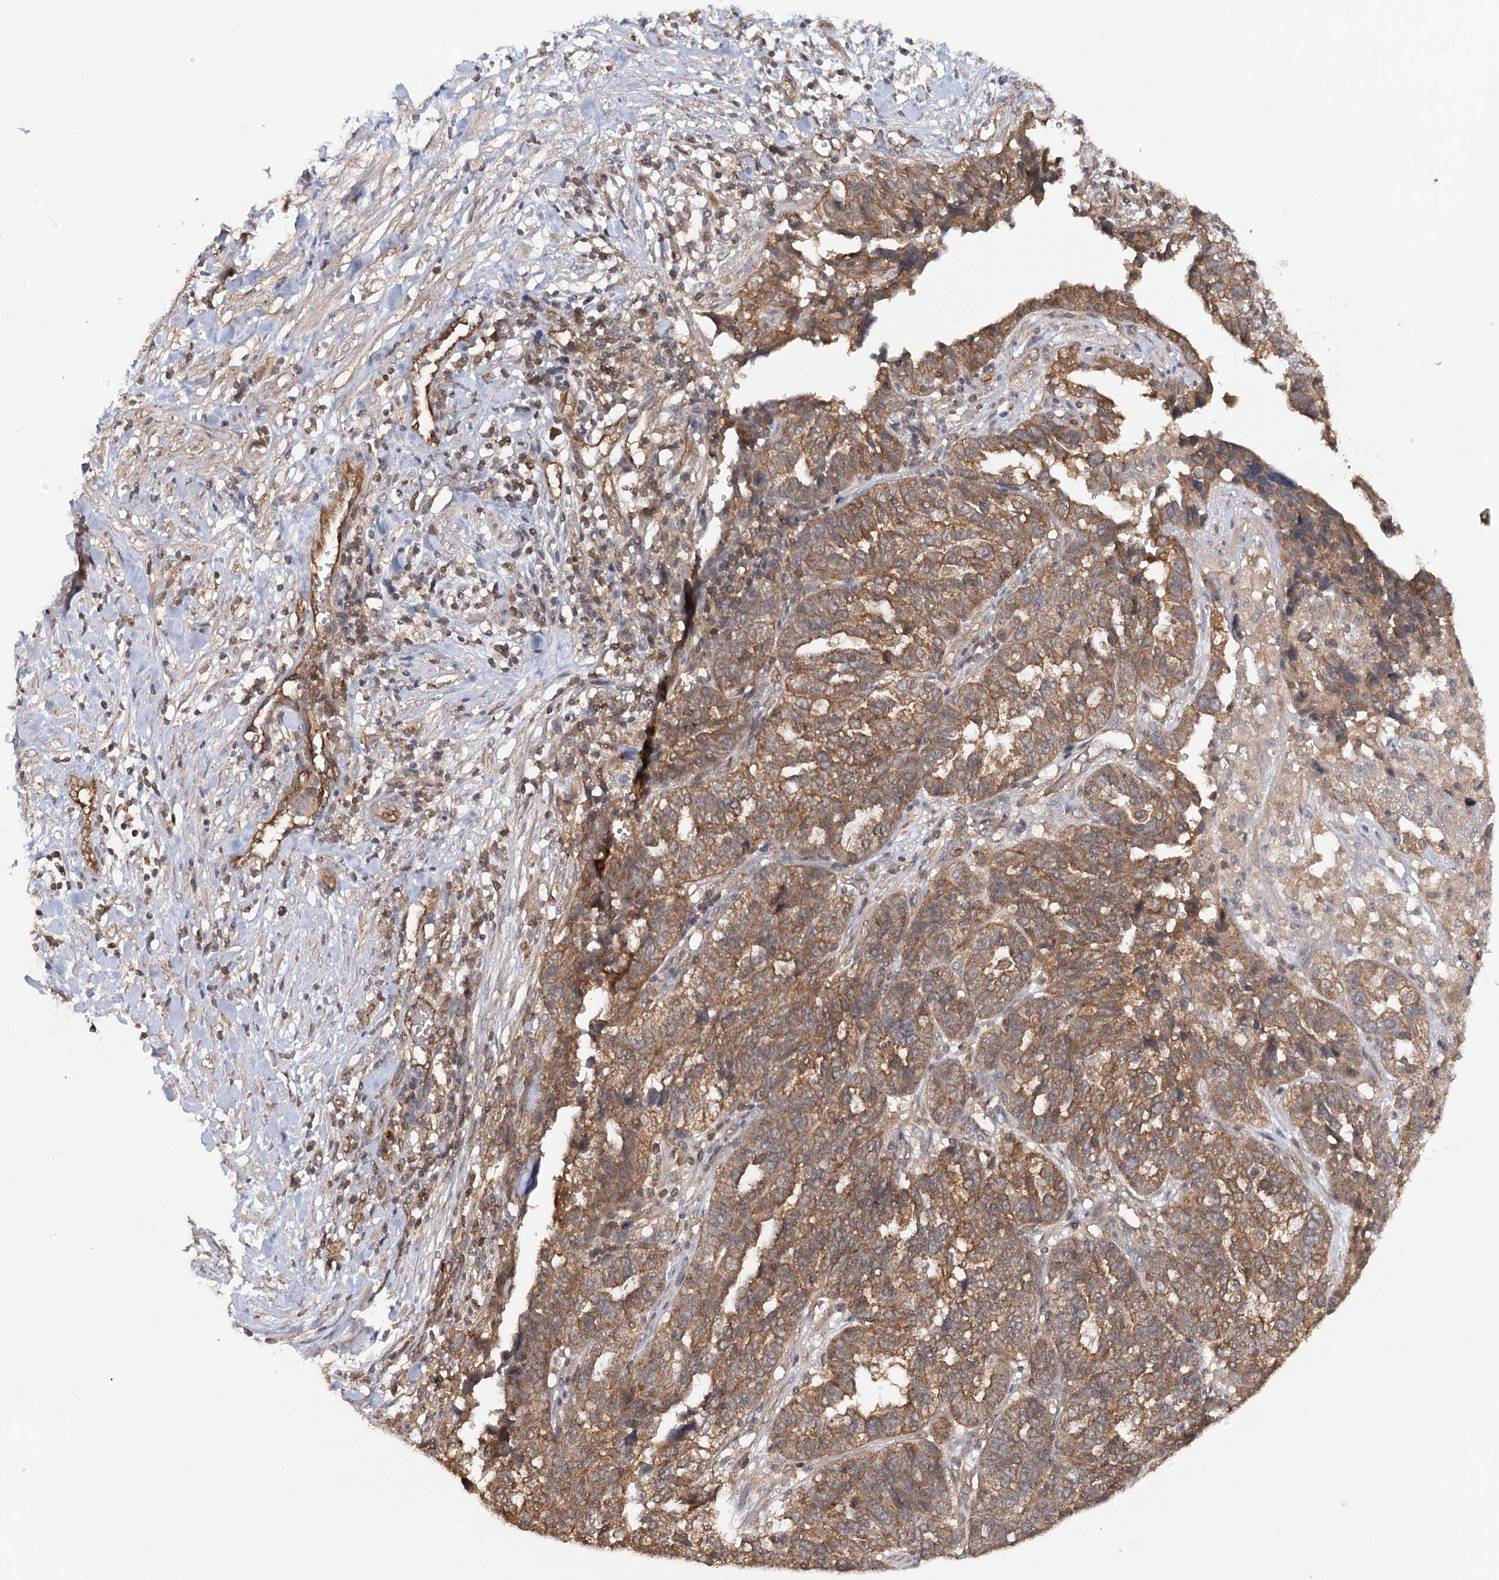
{"staining": {"intensity": "moderate", "quantity": ">75%", "location": "cytoplasmic/membranous"}, "tissue": "ovarian cancer", "cell_type": "Tumor cells", "image_type": "cancer", "snomed": [{"axis": "morphology", "description": "Cystadenocarcinoma, serous, NOS"}, {"axis": "topography", "description": "Ovary"}], "caption": "IHC (DAB (3,3'-diaminobenzidine)) staining of ovarian cancer (serous cystadenocarcinoma) demonstrates moderate cytoplasmic/membranous protein positivity in about >75% of tumor cells.", "gene": "BCR", "patient": {"sex": "female", "age": 59}}